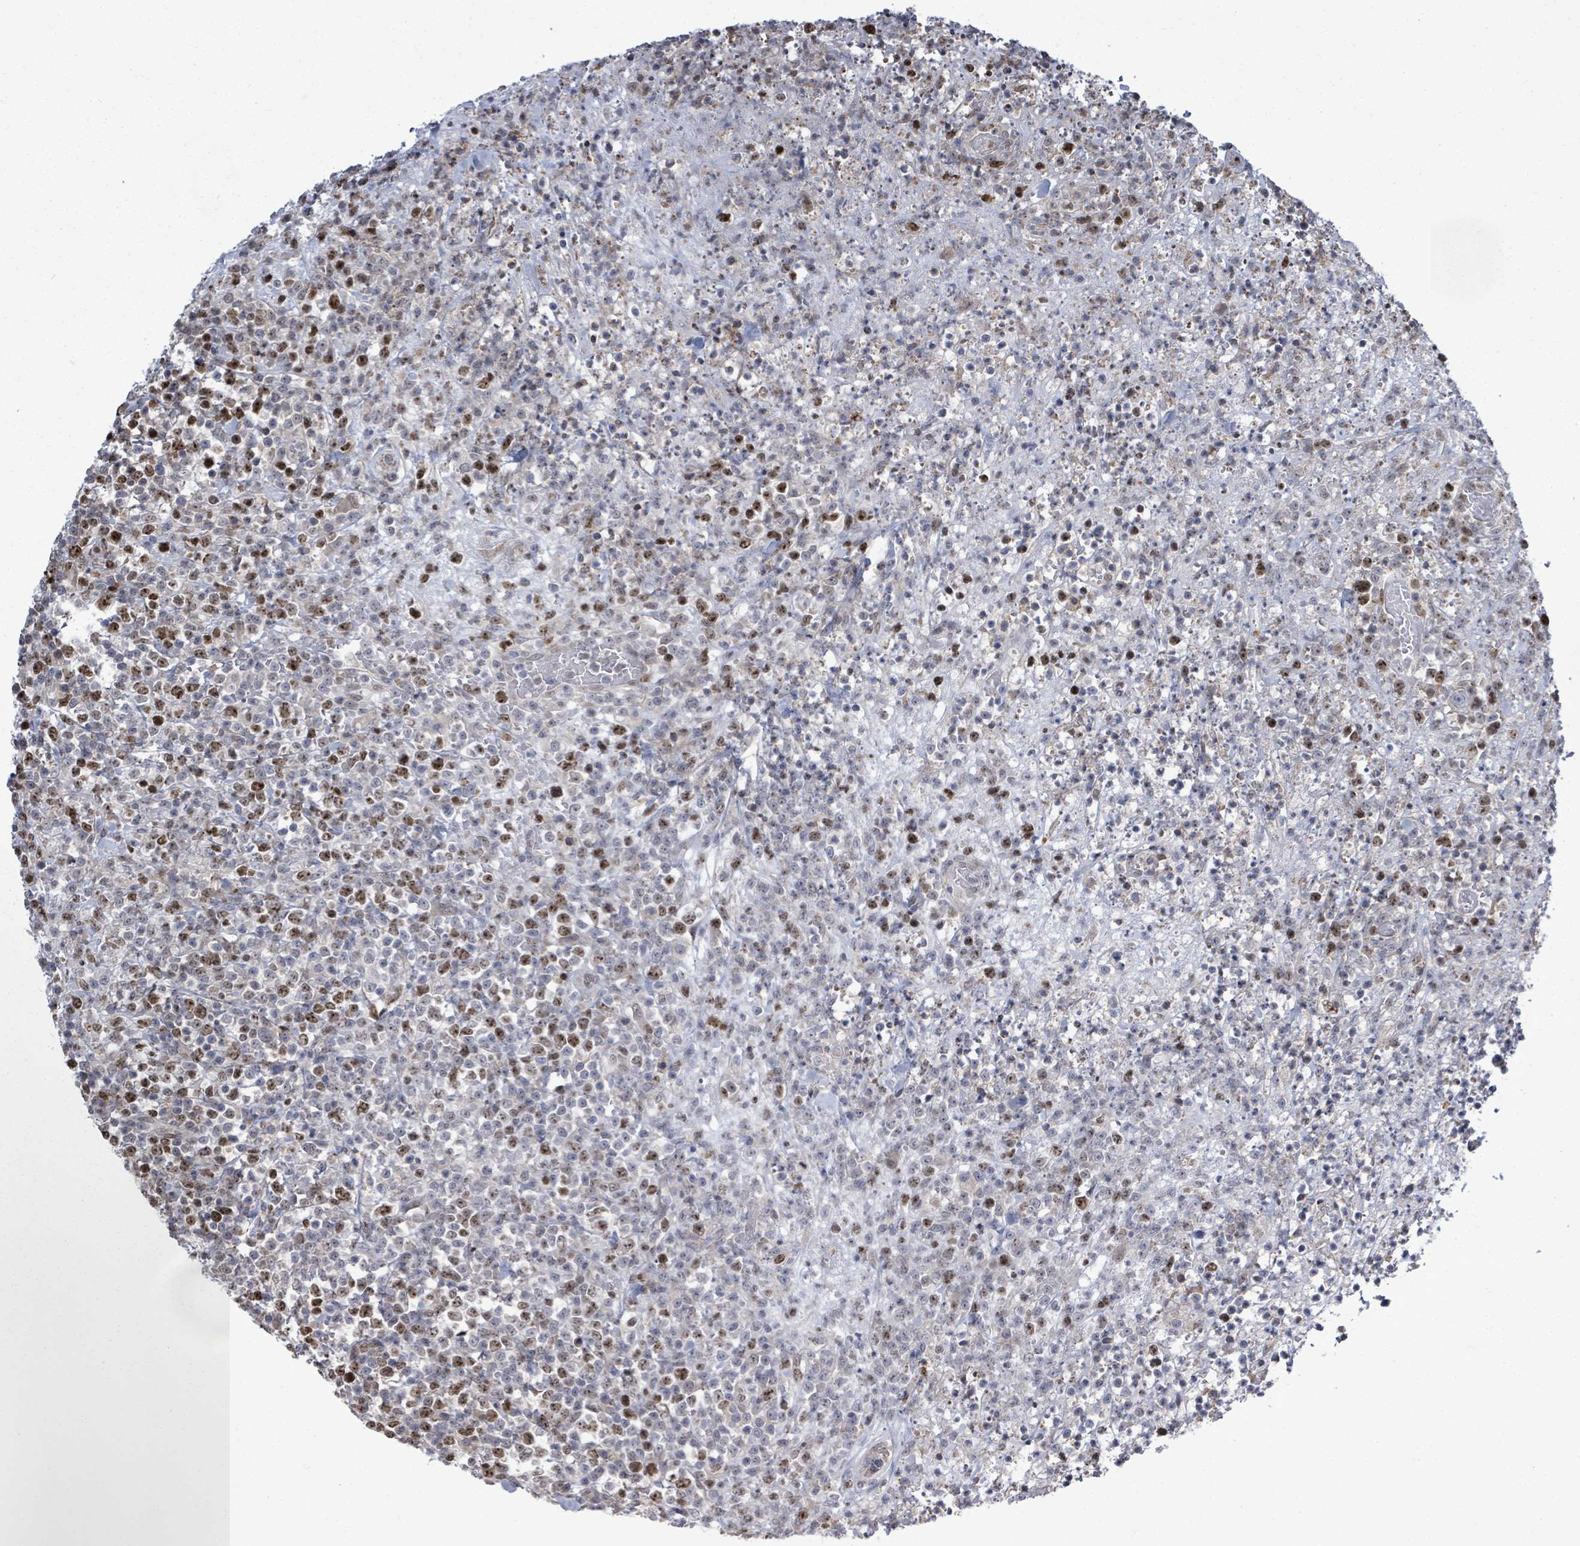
{"staining": {"intensity": "moderate", "quantity": "25%-75%", "location": "nuclear"}, "tissue": "lymphoma", "cell_type": "Tumor cells", "image_type": "cancer", "snomed": [{"axis": "morphology", "description": "Malignant lymphoma, non-Hodgkin's type, High grade"}, {"axis": "topography", "description": "Colon"}], "caption": "A high-resolution histopathology image shows immunohistochemistry (IHC) staining of lymphoma, which reveals moderate nuclear expression in approximately 25%-75% of tumor cells. The staining was performed using DAB (3,3'-diaminobenzidine), with brown indicating positive protein expression. Nuclei are stained blue with hematoxylin.", "gene": "PAPSS1", "patient": {"sex": "female", "age": 53}}